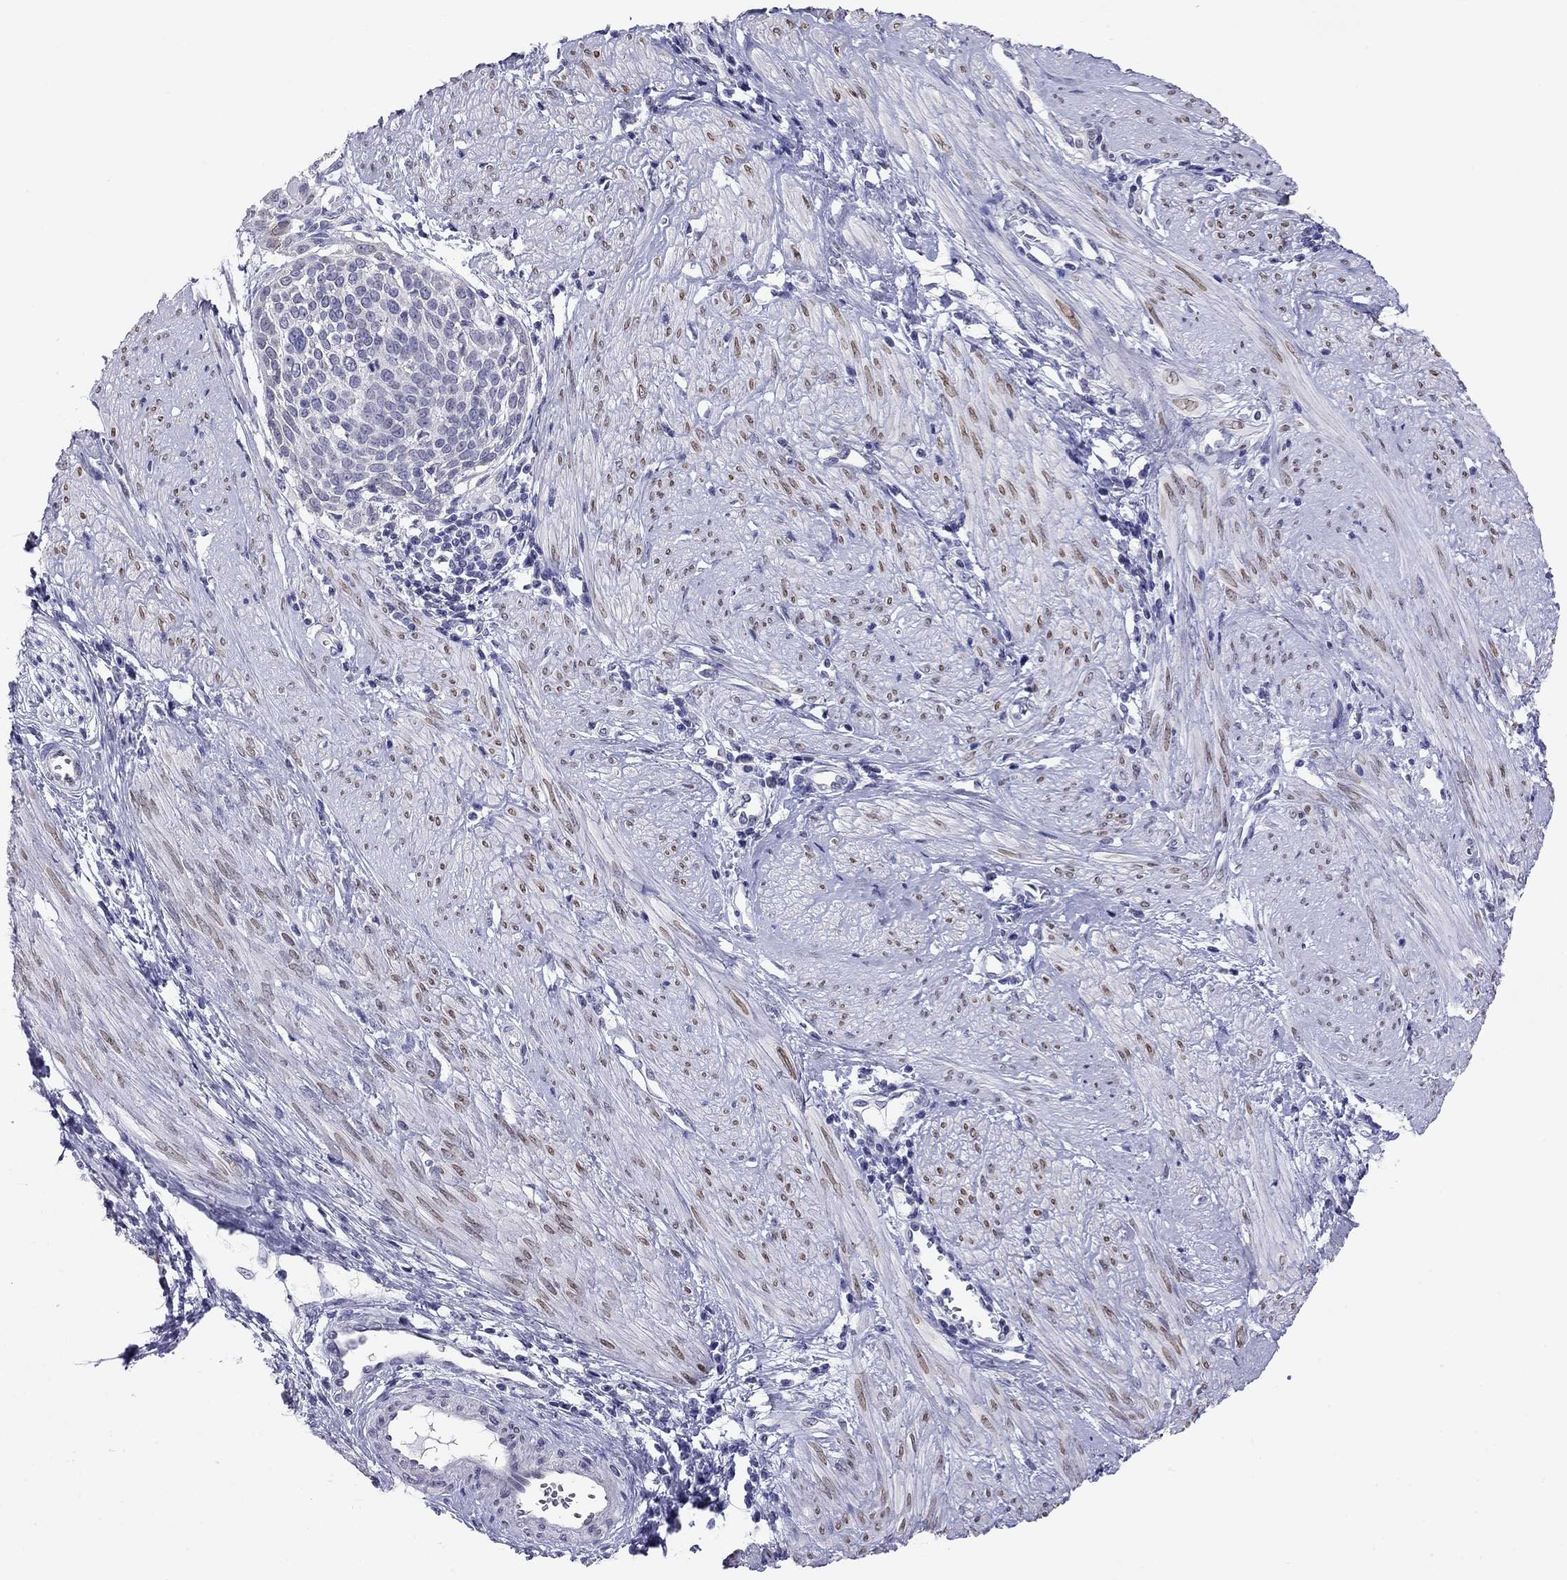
{"staining": {"intensity": "negative", "quantity": "none", "location": "none"}, "tissue": "cervical cancer", "cell_type": "Tumor cells", "image_type": "cancer", "snomed": [{"axis": "morphology", "description": "Squamous cell carcinoma, NOS"}, {"axis": "topography", "description": "Cervix"}], "caption": "High magnification brightfield microscopy of cervical cancer stained with DAB (3,3'-diaminobenzidine) (brown) and counterstained with hematoxylin (blue): tumor cells show no significant expression.", "gene": "ARMC12", "patient": {"sex": "female", "age": 39}}